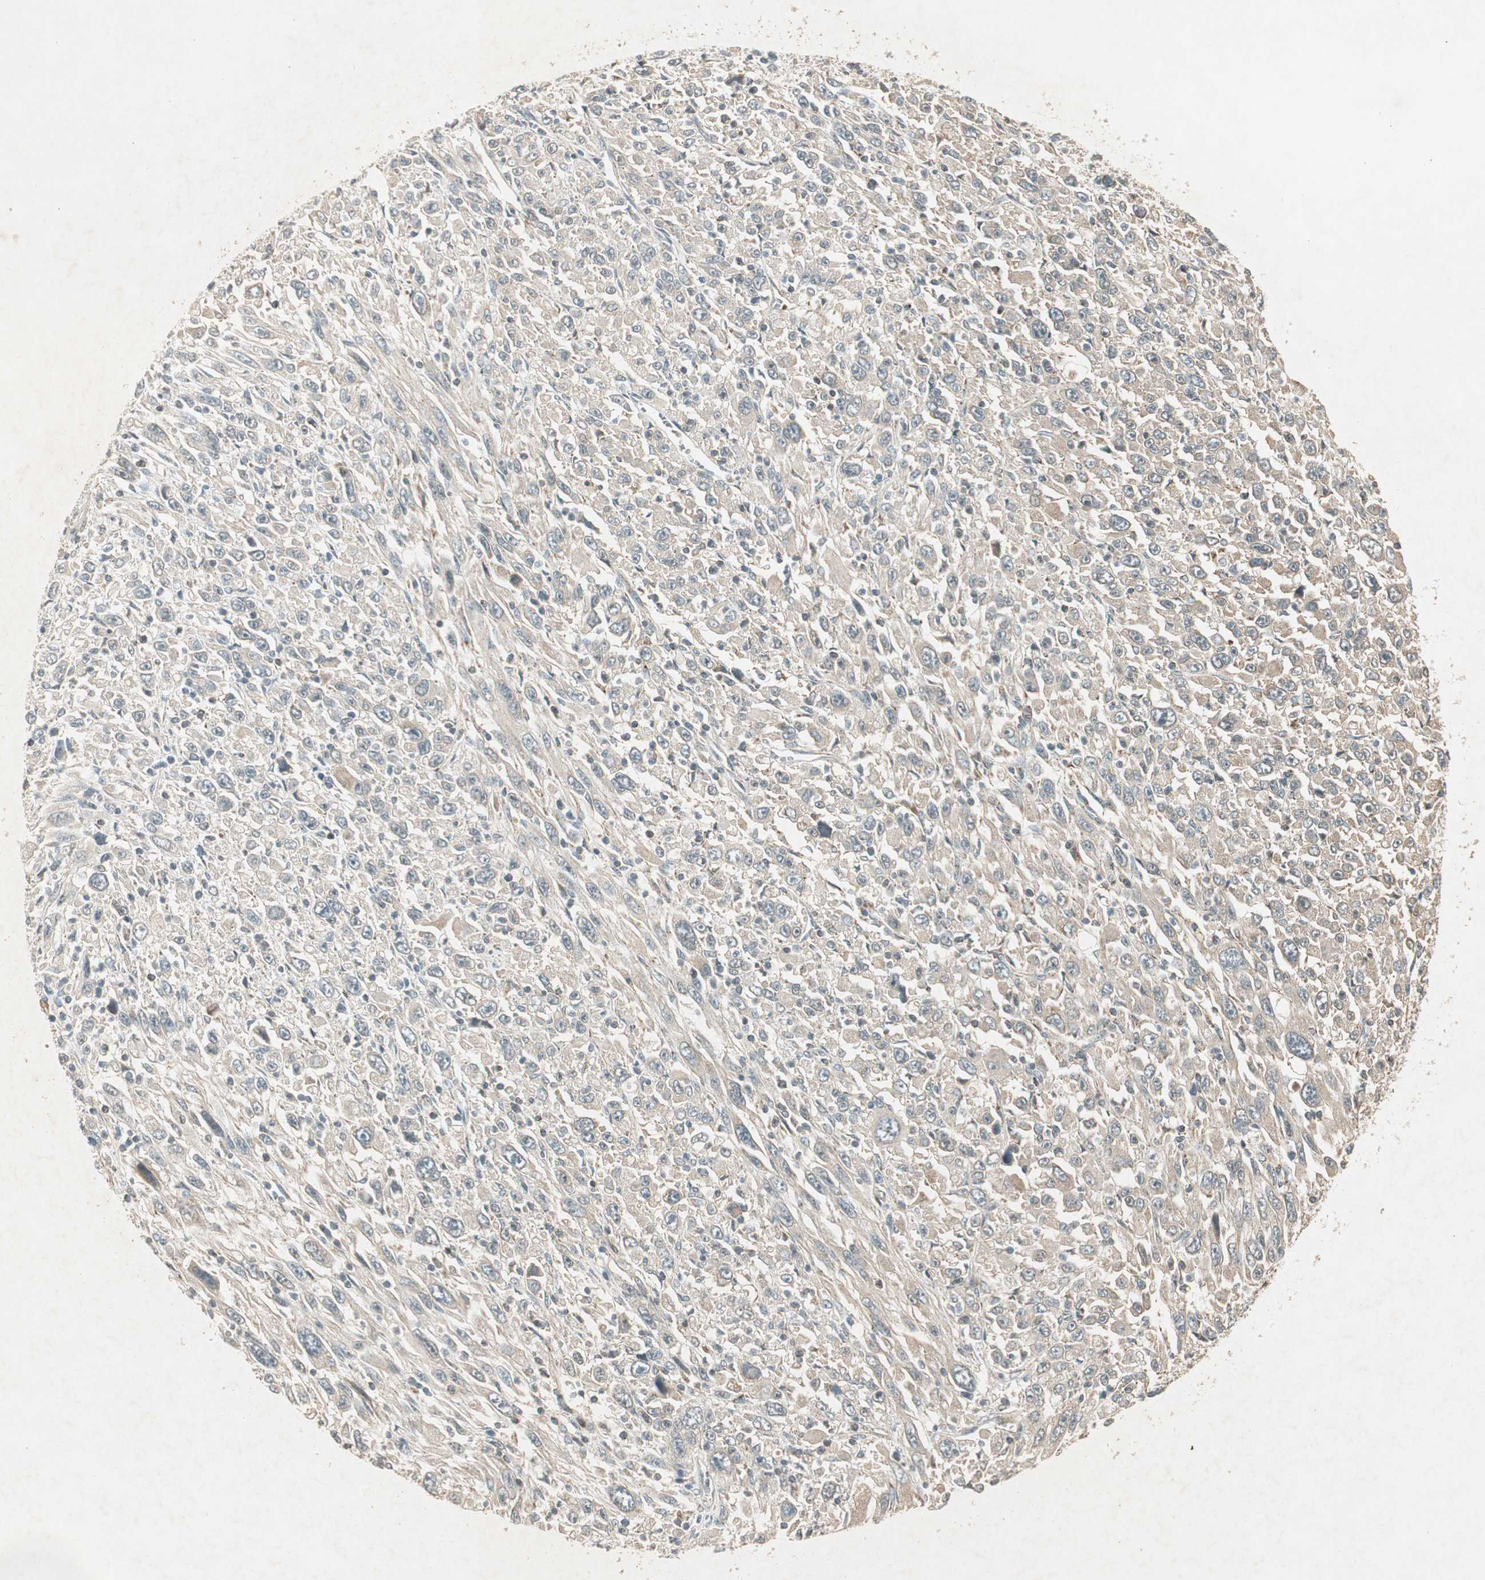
{"staining": {"intensity": "negative", "quantity": "none", "location": "none"}, "tissue": "melanoma", "cell_type": "Tumor cells", "image_type": "cancer", "snomed": [{"axis": "morphology", "description": "Malignant melanoma, Metastatic site"}, {"axis": "topography", "description": "Skin"}], "caption": "Tumor cells are negative for protein expression in human melanoma.", "gene": "USP2", "patient": {"sex": "female", "age": 56}}